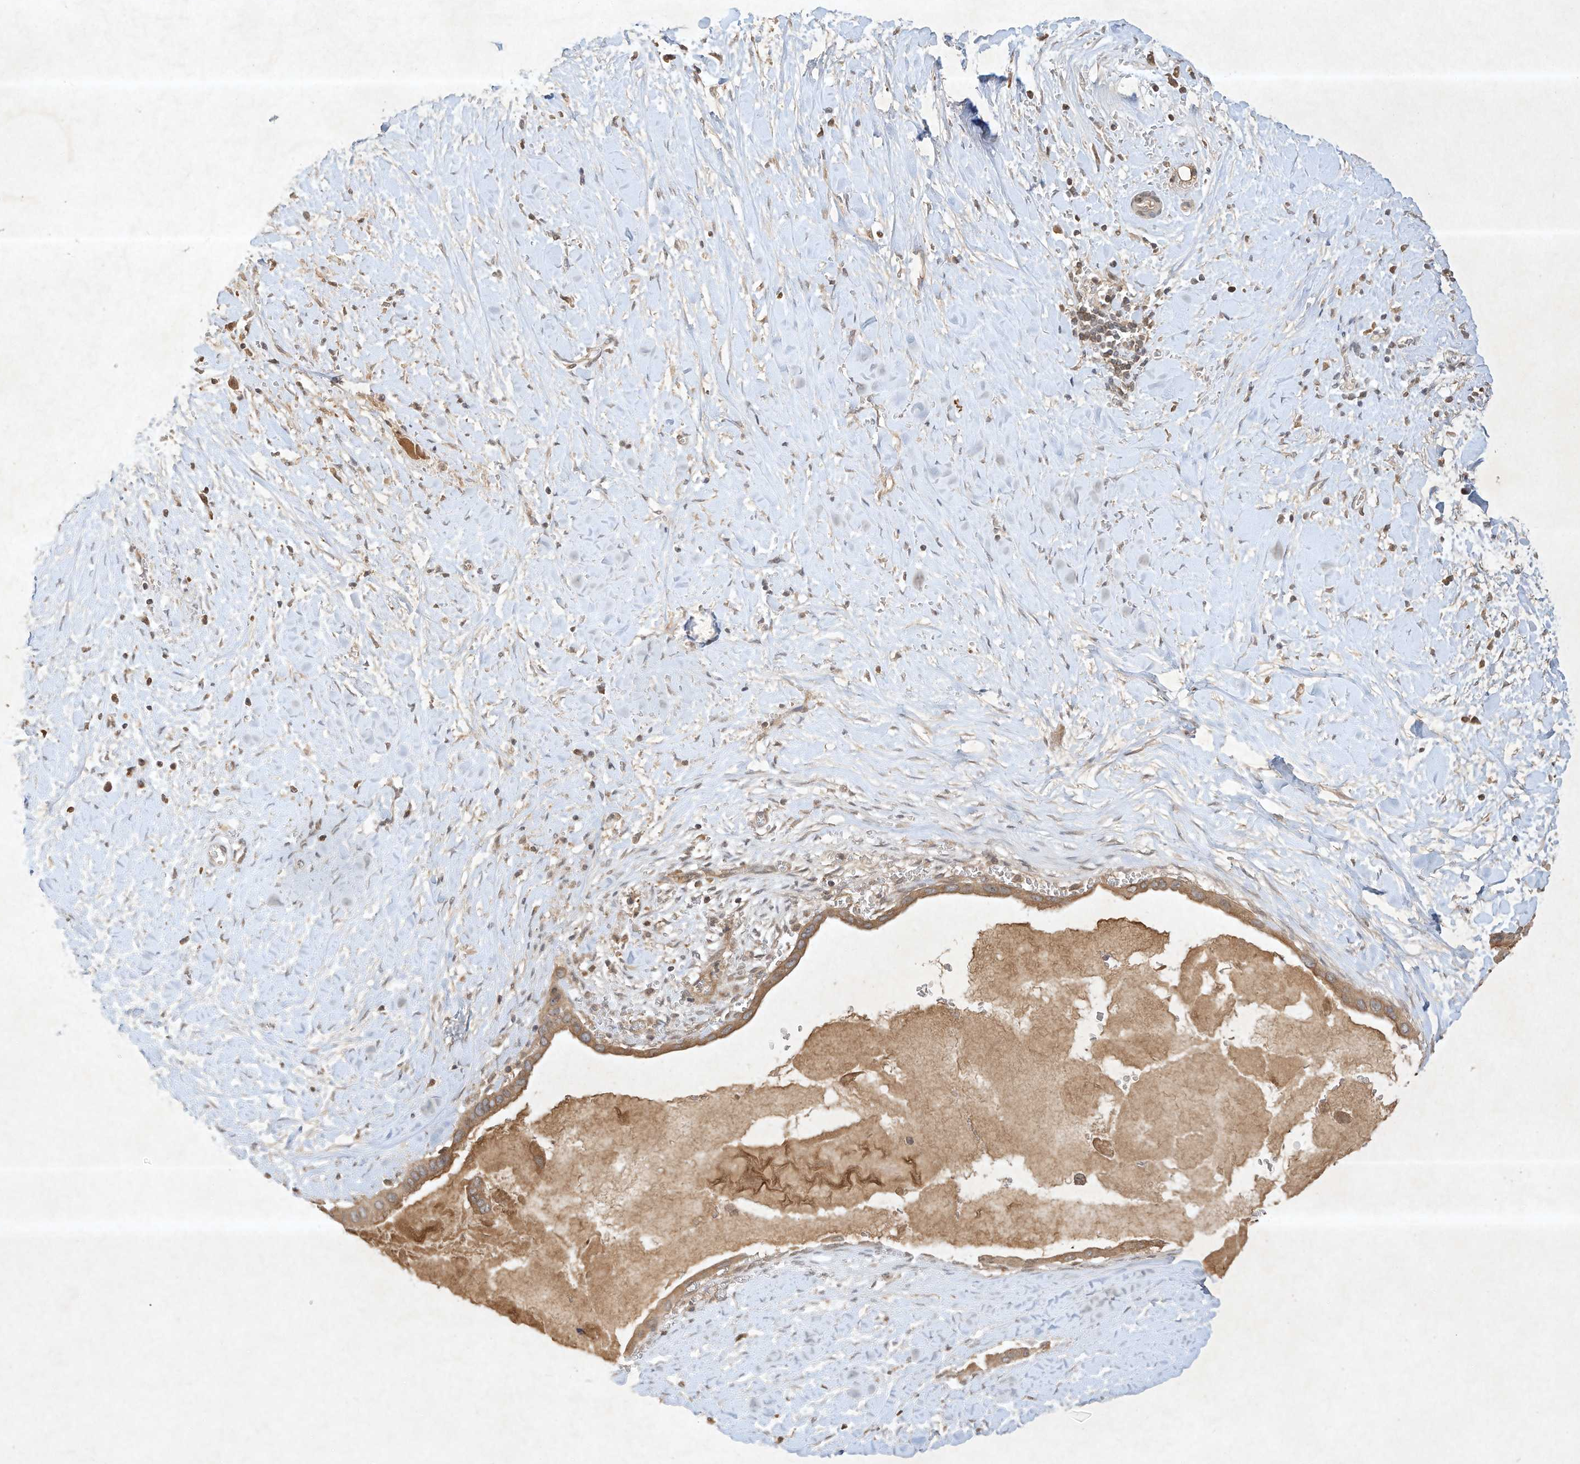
{"staining": {"intensity": "moderate", "quantity": ">75%", "location": "cytoplasmic/membranous"}, "tissue": "pancreatic cancer", "cell_type": "Tumor cells", "image_type": "cancer", "snomed": [{"axis": "morphology", "description": "Adenocarcinoma, NOS"}, {"axis": "topography", "description": "Pancreas"}], "caption": "Human adenocarcinoma (pancreatic) stained for a protein (brown) displays moderate cytoplasmic/membranous positive staining in approximately >75% of tumor cells.", "gene": "BTRC", "patient": {"sex": "male", "age": 55}}